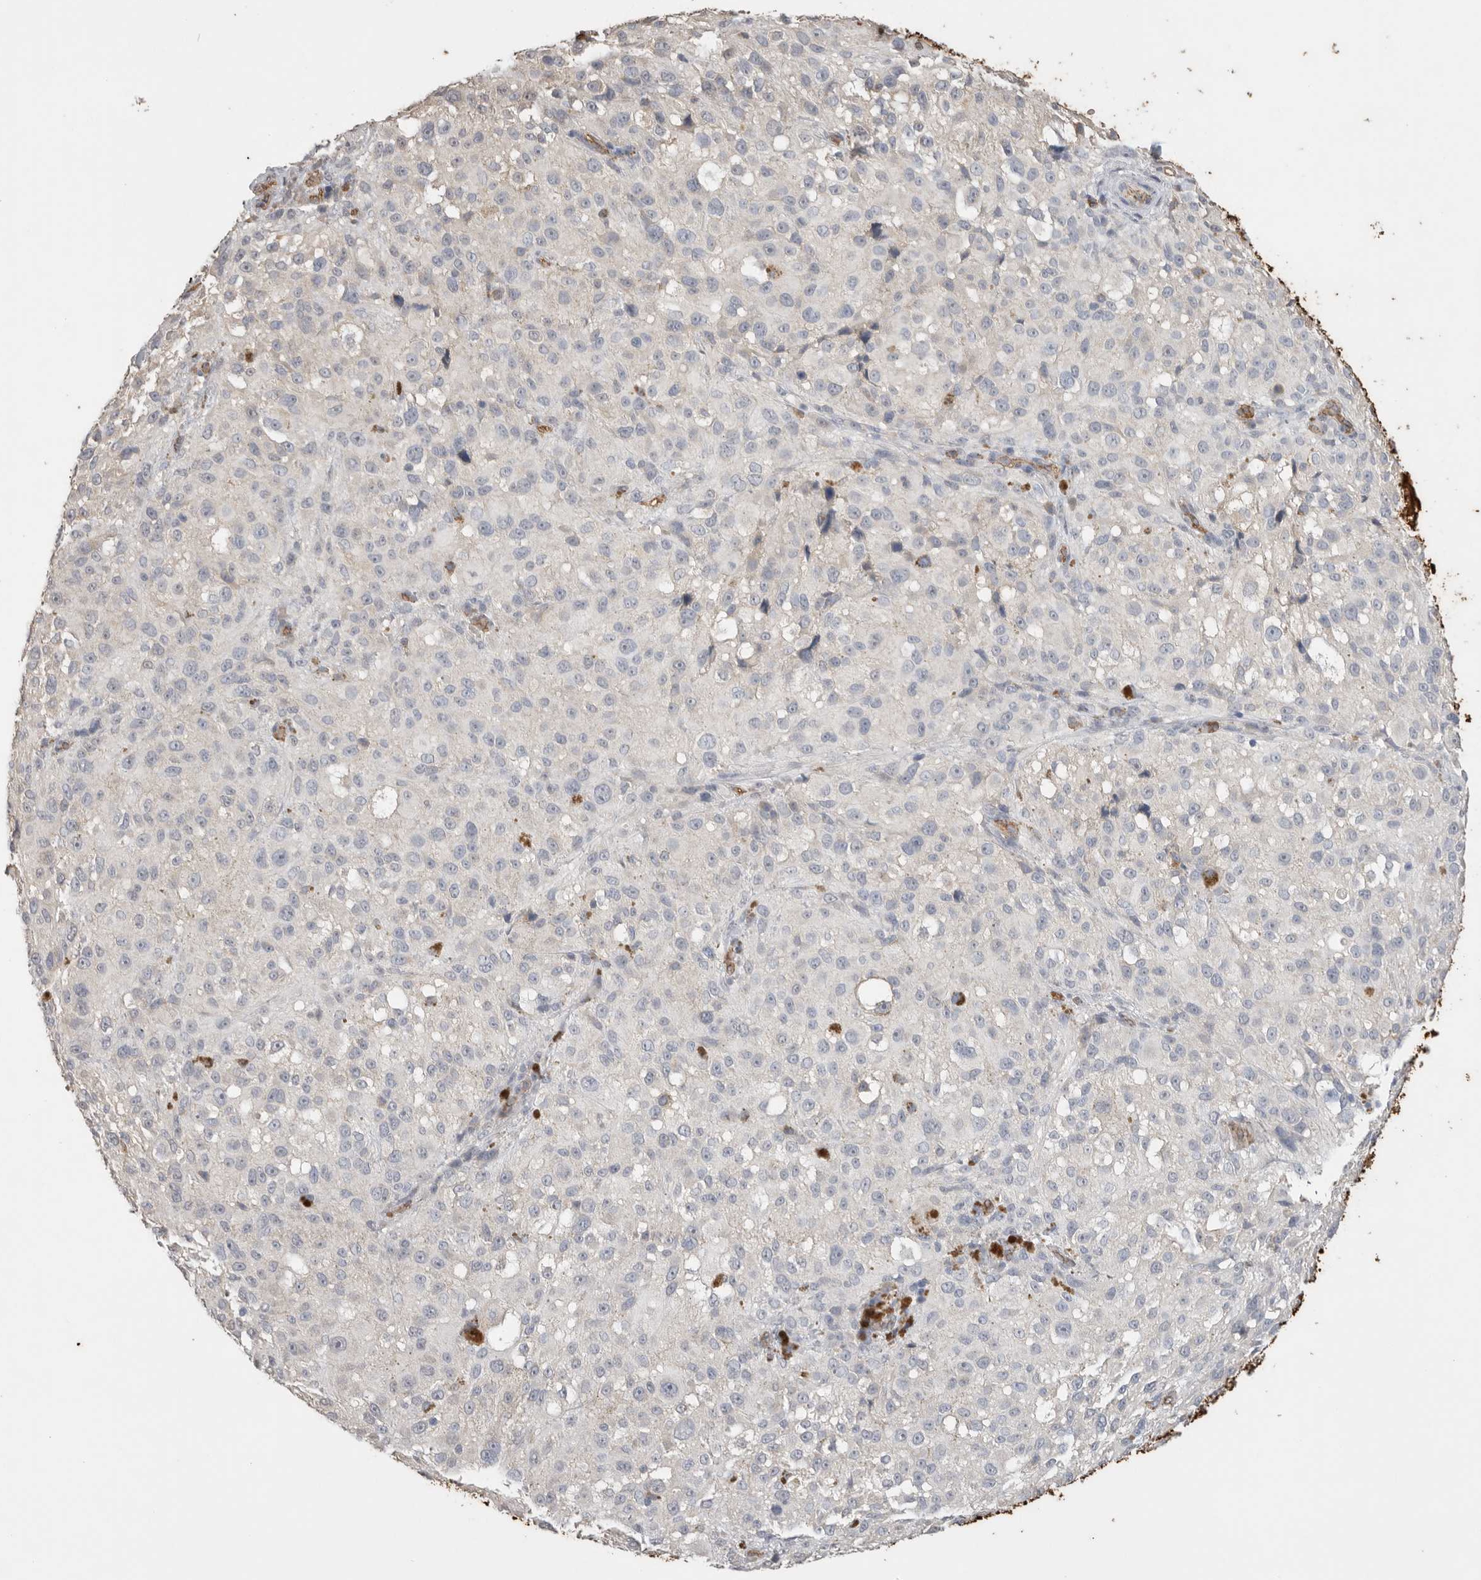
{"staining": {"intensity": "negative", "quantity": "none", "location": "none"}, "tissue": "melanoma", "cell_type": "Tumor cells", "image_type": "cancer", "snomed": [{"axis": "morphology", "description": "Necrosis, NOS"}, {"axis": "morphology", "description": "Malignant melanoma, NOS"}, {"axis": "topography", "description": "Skin"}], "caption": "There is no significant positivity in tumor cells of melanoma.", "gene": "IL27", "patient": {"sex": "female", "age": 87}}